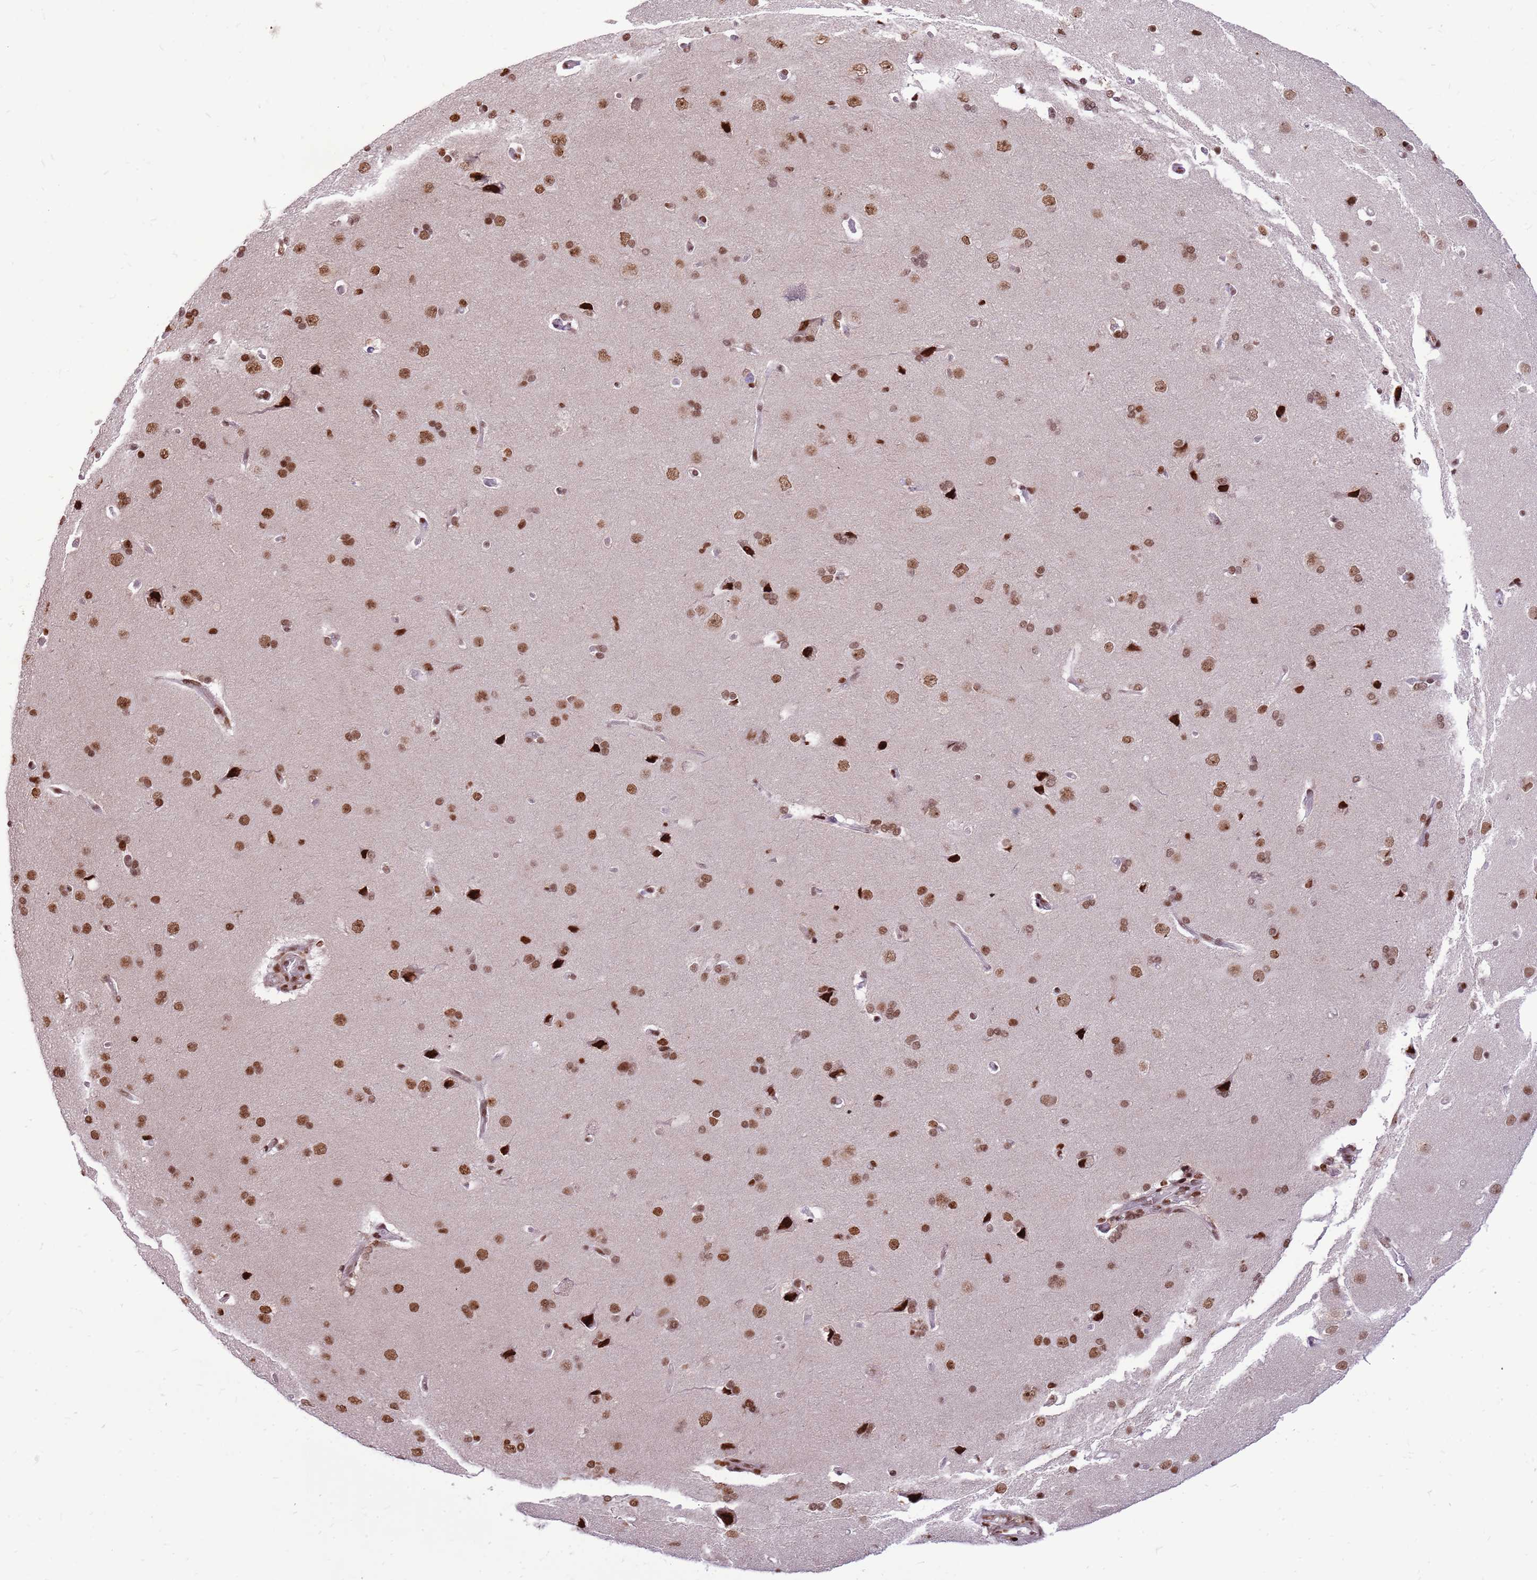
{"staining": {"intensity": "moderate", "quantity": ">75%", "location": "nuclear"}, "tissue": "cerebral cortex", "cell_type": "Endothelial cells", "image_type": "normal", "snomed": [{"axis": "morphology", "description": "Normal tissue, NOS"}, {"axis": "topography", "description": "Cerebral cortex"}], "caption": "A medium amount of moderate nuclear staining is present in about >75% of endothelial cells in benign cerebral cortex.", "gene": "WASHC4", "patient": {"sex": "male", "age": 62}}